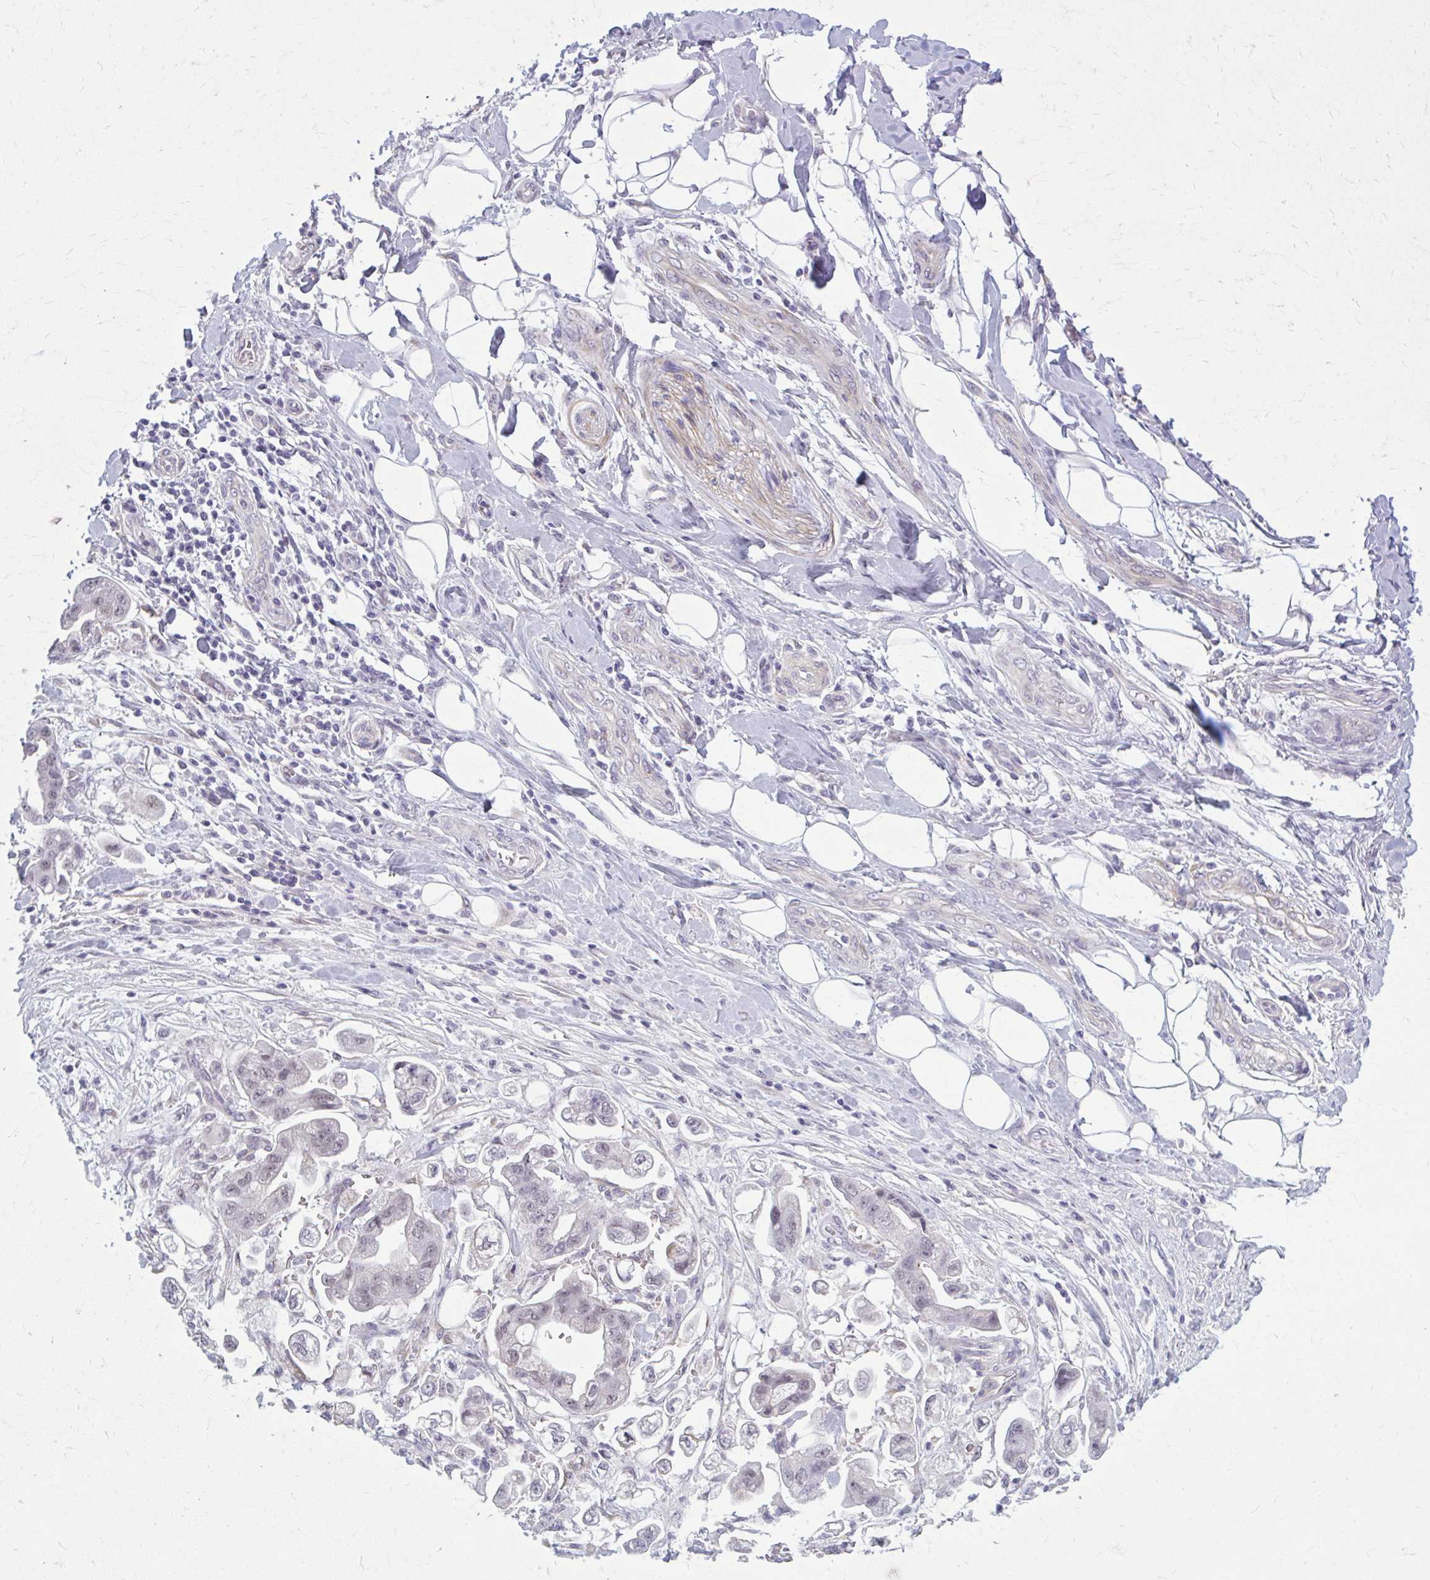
{"staining": {"intensity": "weak", "quantity": "<25%", "location": "nuclear"}, "tissue": "stomach cancer", "cell_type": "Tumor cells", "image_type": "cancer", "snomed": [{"axis": "morphology", "description": "Adenocarcinoma, NOS"}, {"axis": "topography", "description": "Stomach"}], "caption": "This is an immunohistochemistry (IHC) image of stomach adenocarcinoma. There is no expression in tumor cells.", "gene": "NUMBL", "patient": {"sex": "male", "age": 62}}